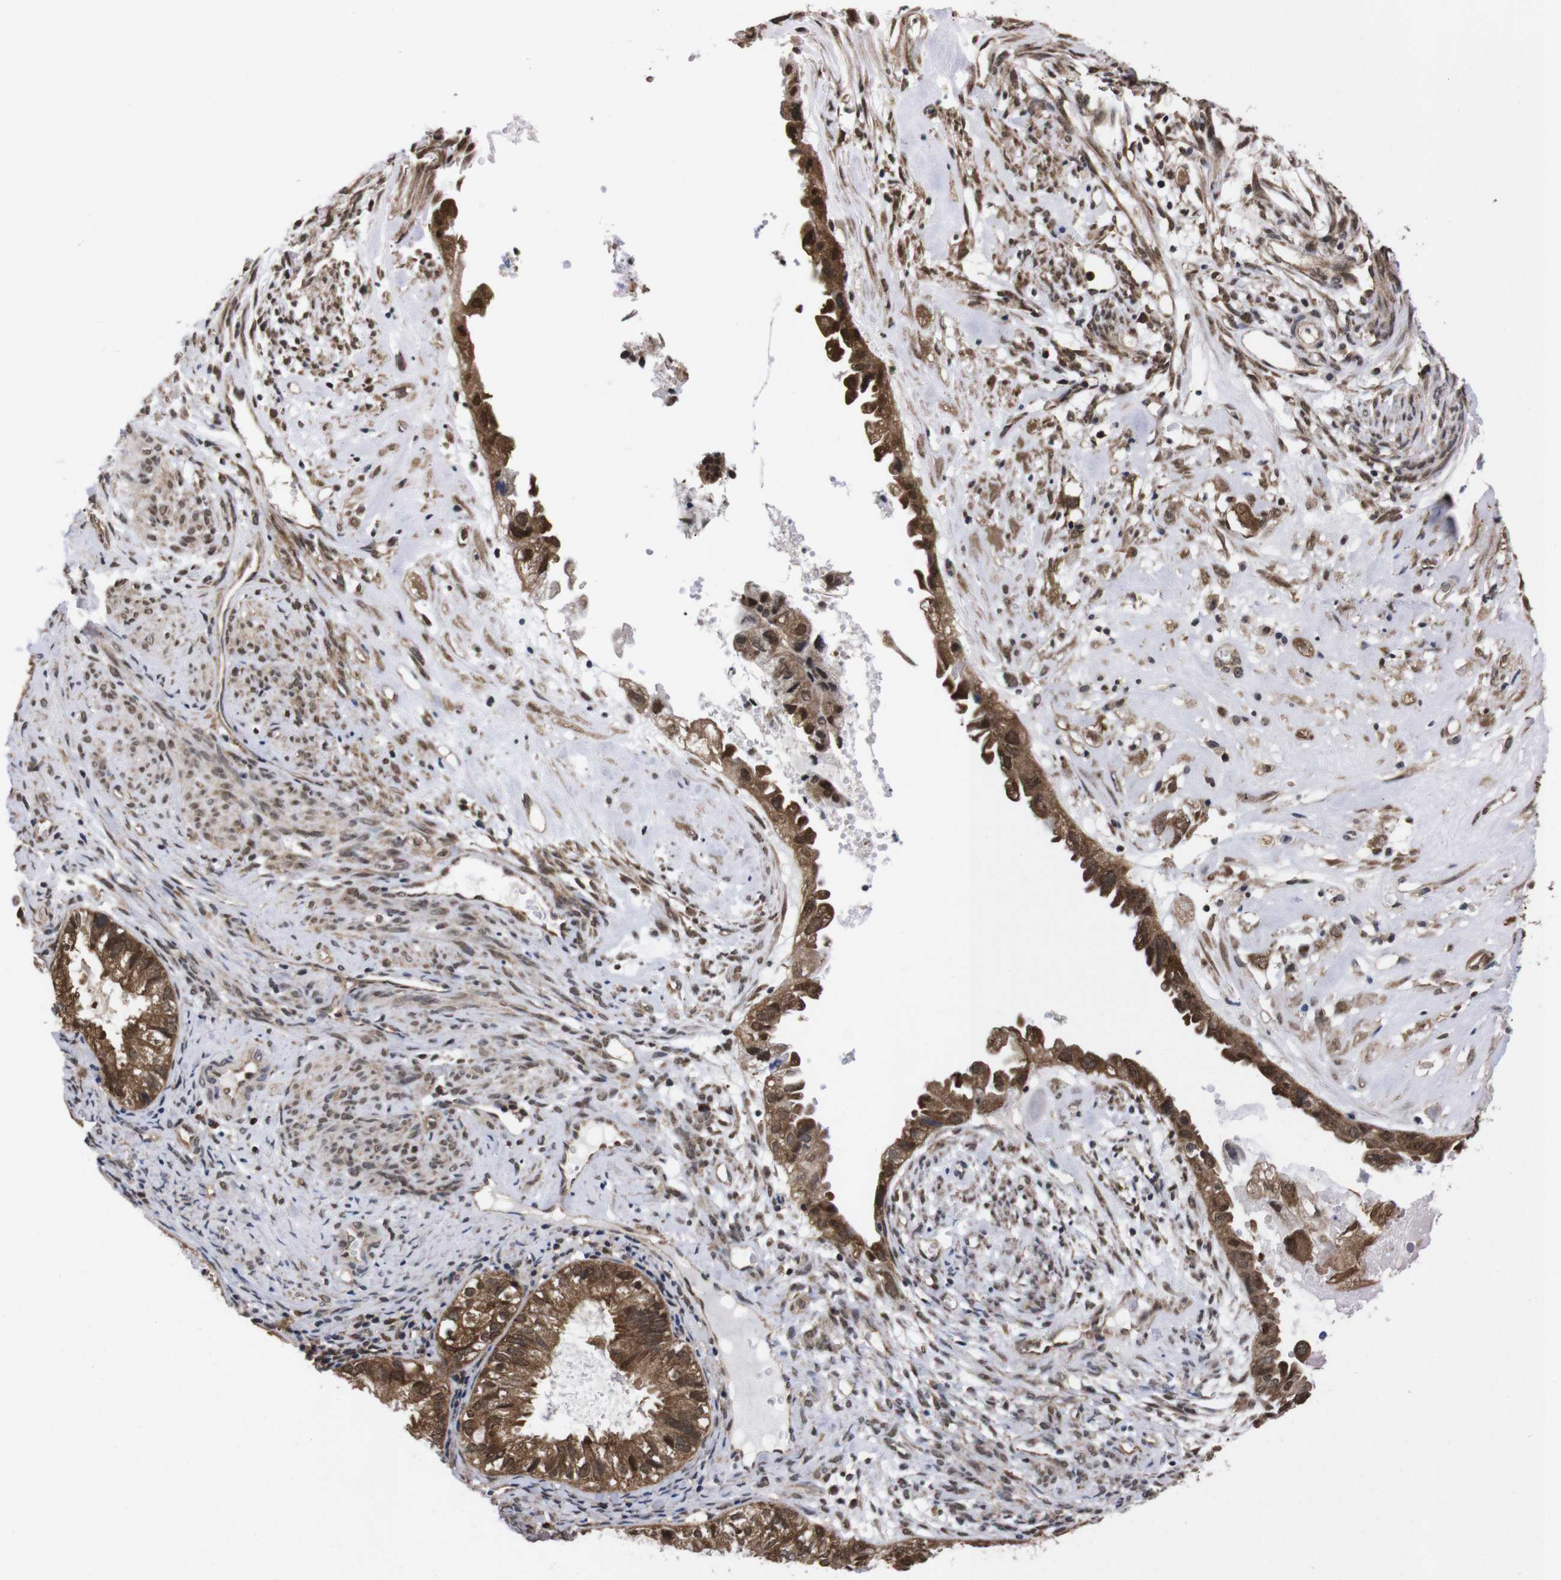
{"staining": {"intensity": "moderate", "quantity": ">75%", "location": "cytoplasmic/membranous,nuclear"}, "tissue": "cervical cancer", "cell_type": "Tumor cells", "image_type": "cancer", "snomed": [{"axis": "morphology", "description": "Normal tissue, NOS"}, {"axis": "morphology", "description": "Adenocarcinoma, NOS"}, {"axis": "topography", "description": "Cervix"}, {"axis": "topography", "description": "Endometrium"}], "caption": "Immunohistochemical staining of cervical cancer exhibits medium levels of moderate cytoplasmic/membranous and nuclear protein positivity in about >75% of tumor cells. The protein is shown in brown color, while the nuclei are stained blue.", "gene": "UBQLN2", "patient": {"sex": "female", "age": 86}}